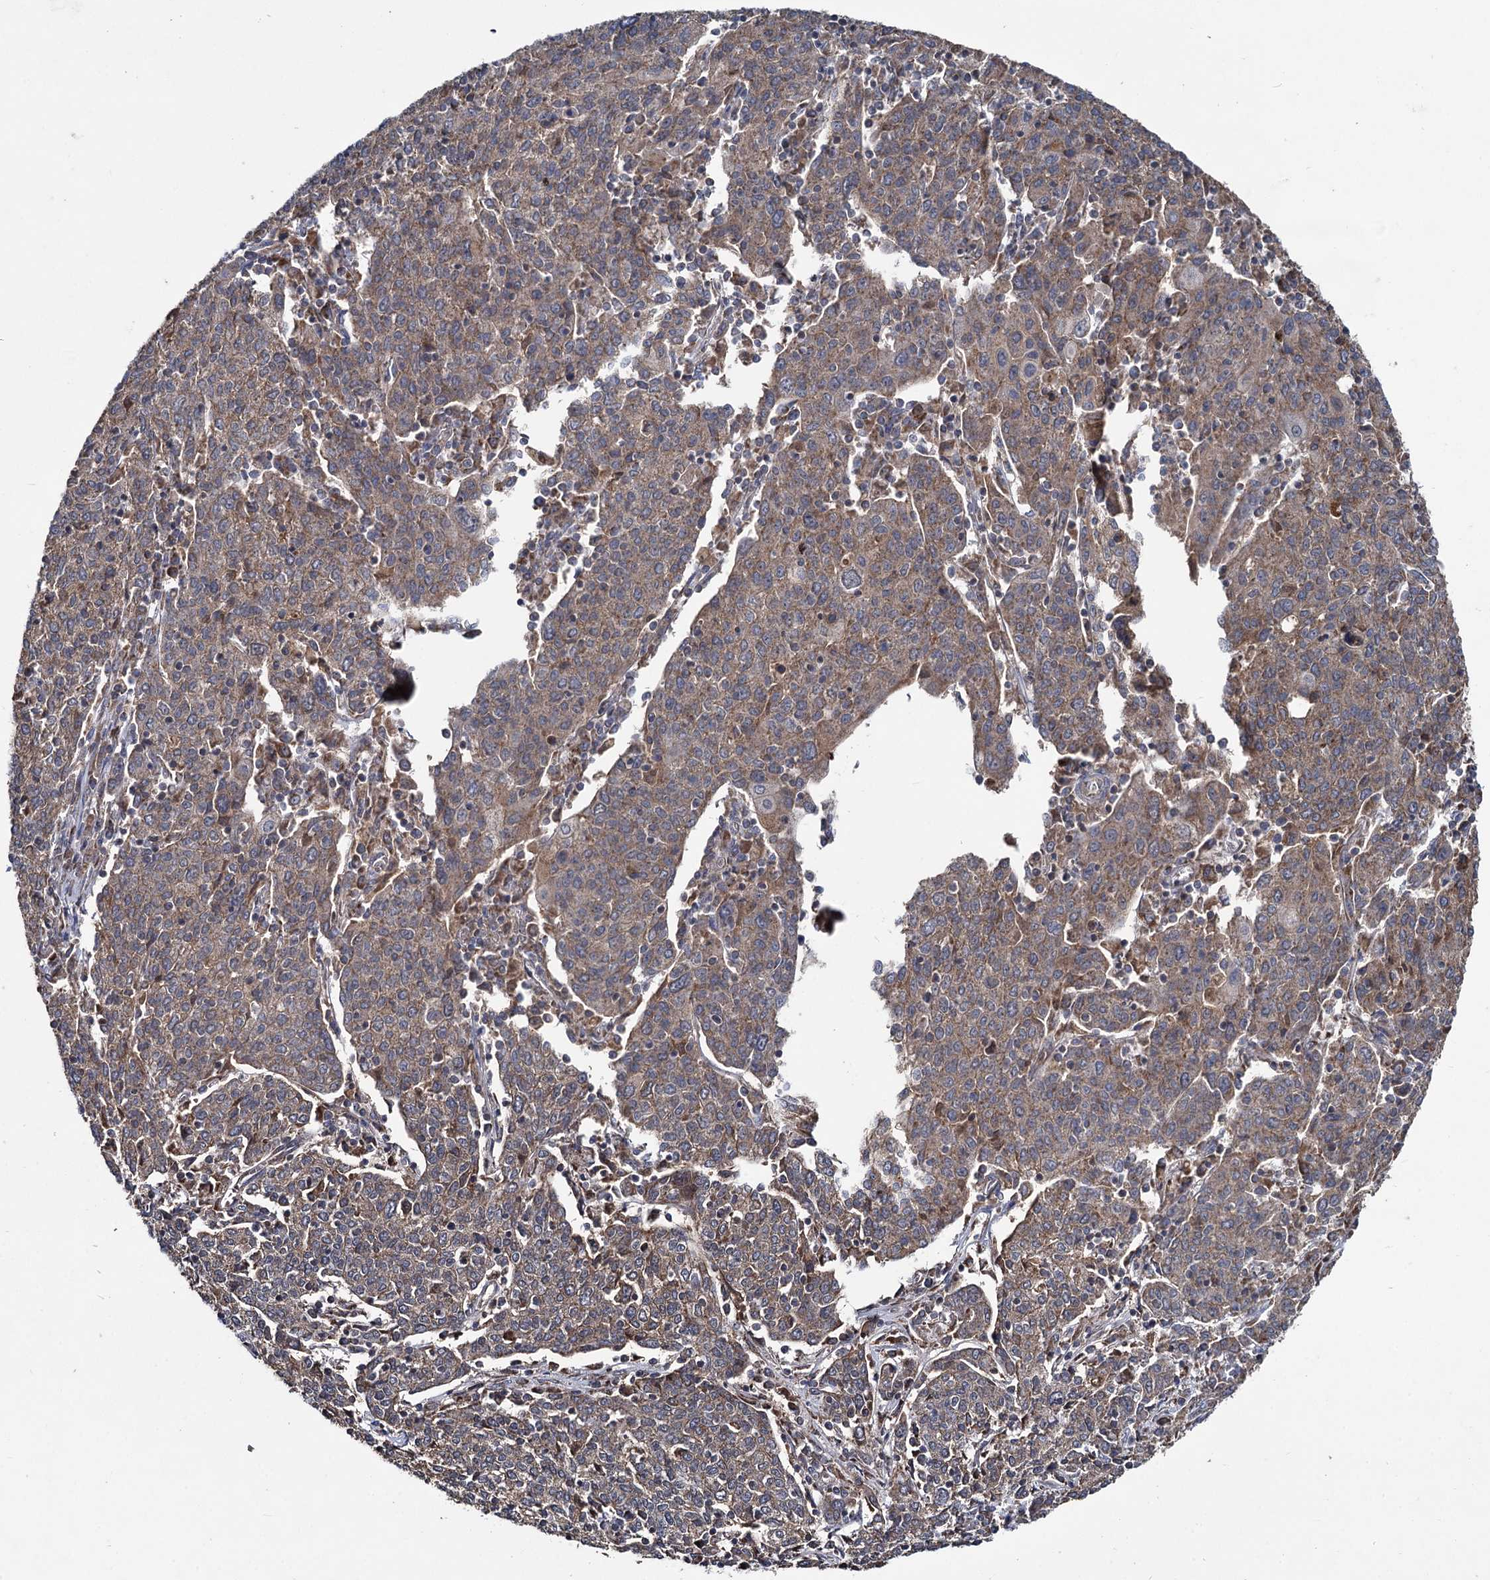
{"staining": {"intensity": "moderate", "quantity": ">75%", "location": "cytoplasmic/membranous"}, "tissue": "cervical cancer", "cell_type": "Tumor cells", "image_type": "cancer", "snomed": [{"axis": "morphology", "description": "Squamous cell carcinoma, NOS"}, {"axis": "topography", "description": "Cervix"}], "caption": "The immunohistochemical stain highlights moderate cytoplasmic/membranous staining in tumor cells of cervical cancer tissue.", "gene": "METTL4", "patient": {"sex": "female", "age": 67}}